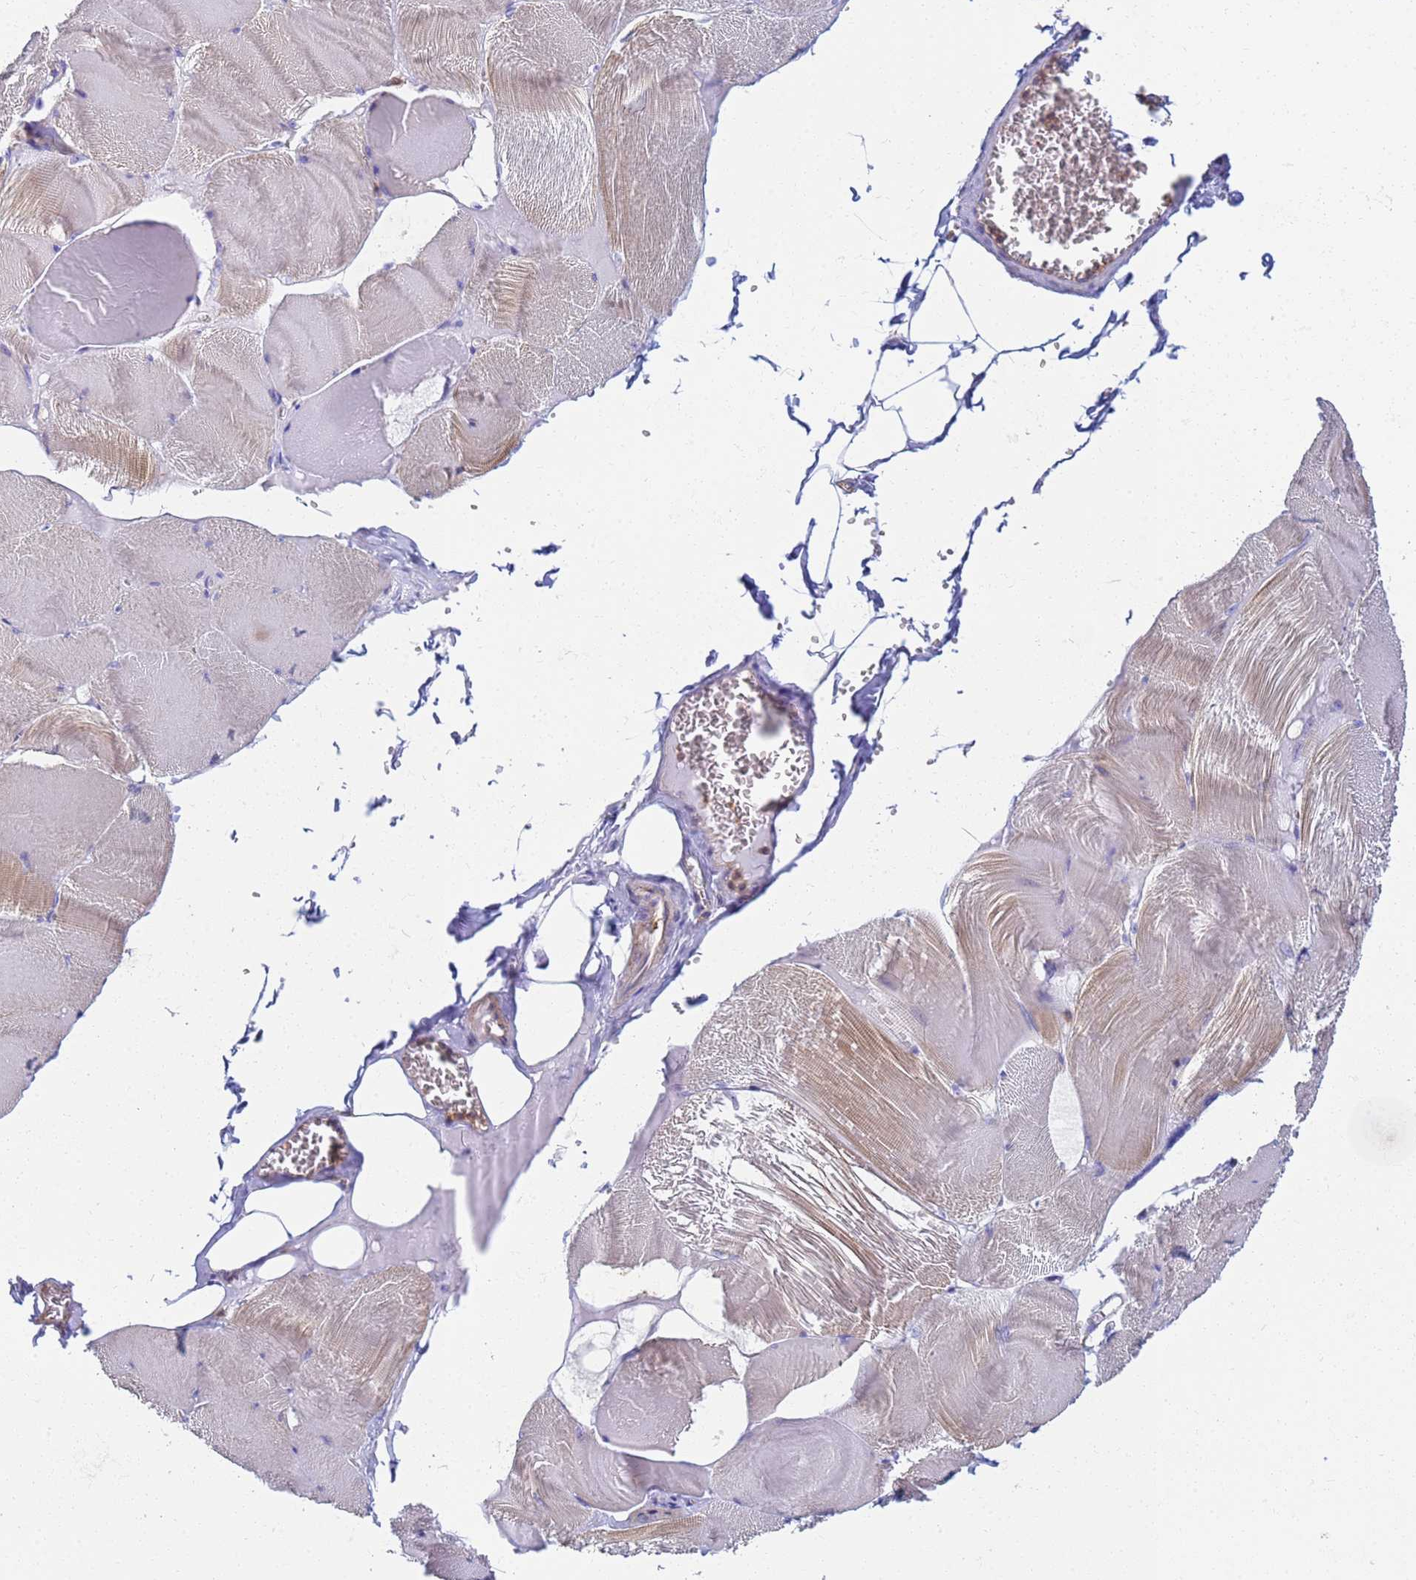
{"staining": {"intensity": "moderate", "quantity": "25%-75%", "location": "cytoplasmic/membranous"}, "tissue": "skeletal muscle", "cell_type": "Myocytes", "image_type": "normal", "snomed": [{"axis": "morphology", "description": "Normal tissue, NOS"}, {"axis": "morphology", "description": "Basal cell carcinoma"}, {"axis": "topography", "description": "Skeletal muscle"}], "caption": "IHC micrograph of unremarkable skeletal muscle: skeletal muscle stained using immunohistochemistry shows medium levels of moderate protein expression localized specifically in the cytoplasmic/membranous of myocytes, appearing as a cytoplasmic/membranous brown color.", "gene": "ZNG1A", "patient": {"sex": "female", "age": 64}}